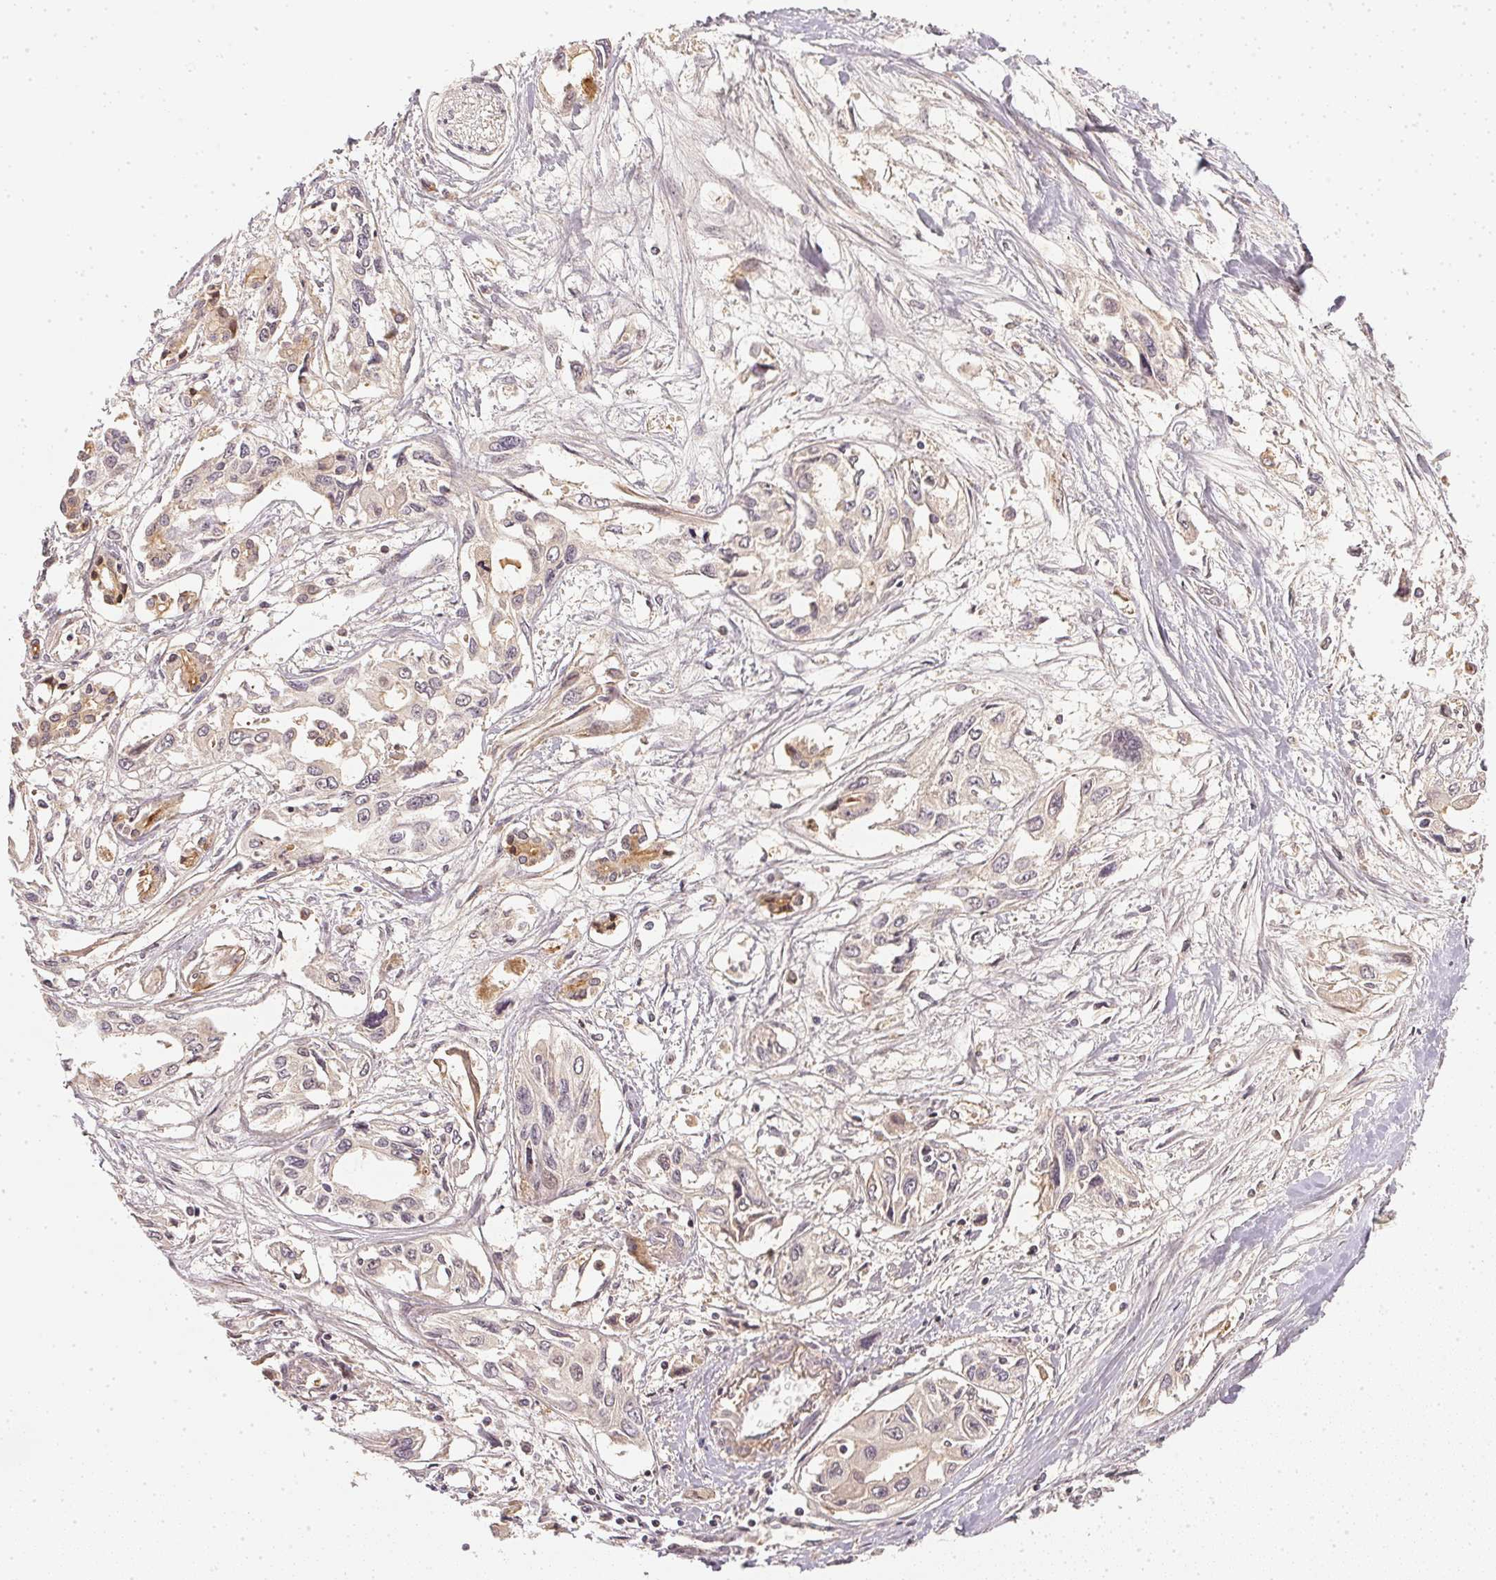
{"staining": {"intensity": "negative", "quantity": "none", "location": "none"}, "tissue": "pancreatic cancer", "cell_type": "Tumor cells", "image_type": "cancer", "snomed": [{"axis": "morphology", "description": "Adenocarcinoma, NOS"}, {"axis": "topography", "description": "Pancreas"}], "caption": "Immunohistochemistry histopathology image of neoplastic tissue: human adenocarcinoma (pancreatic) stained with DAB (3,3'-diaminobenzidine) exhibits no significant protein positivity in tumor cells. Brightfield microscopy of immunohistochemistry (IHC) stained with DAB (3,3'-diaminobenzidine) (brown) and hematoxylin (blue), captured at high magnification.", "gene": "SERPINE1", "patient": {"sex": "female", "age": 55}}